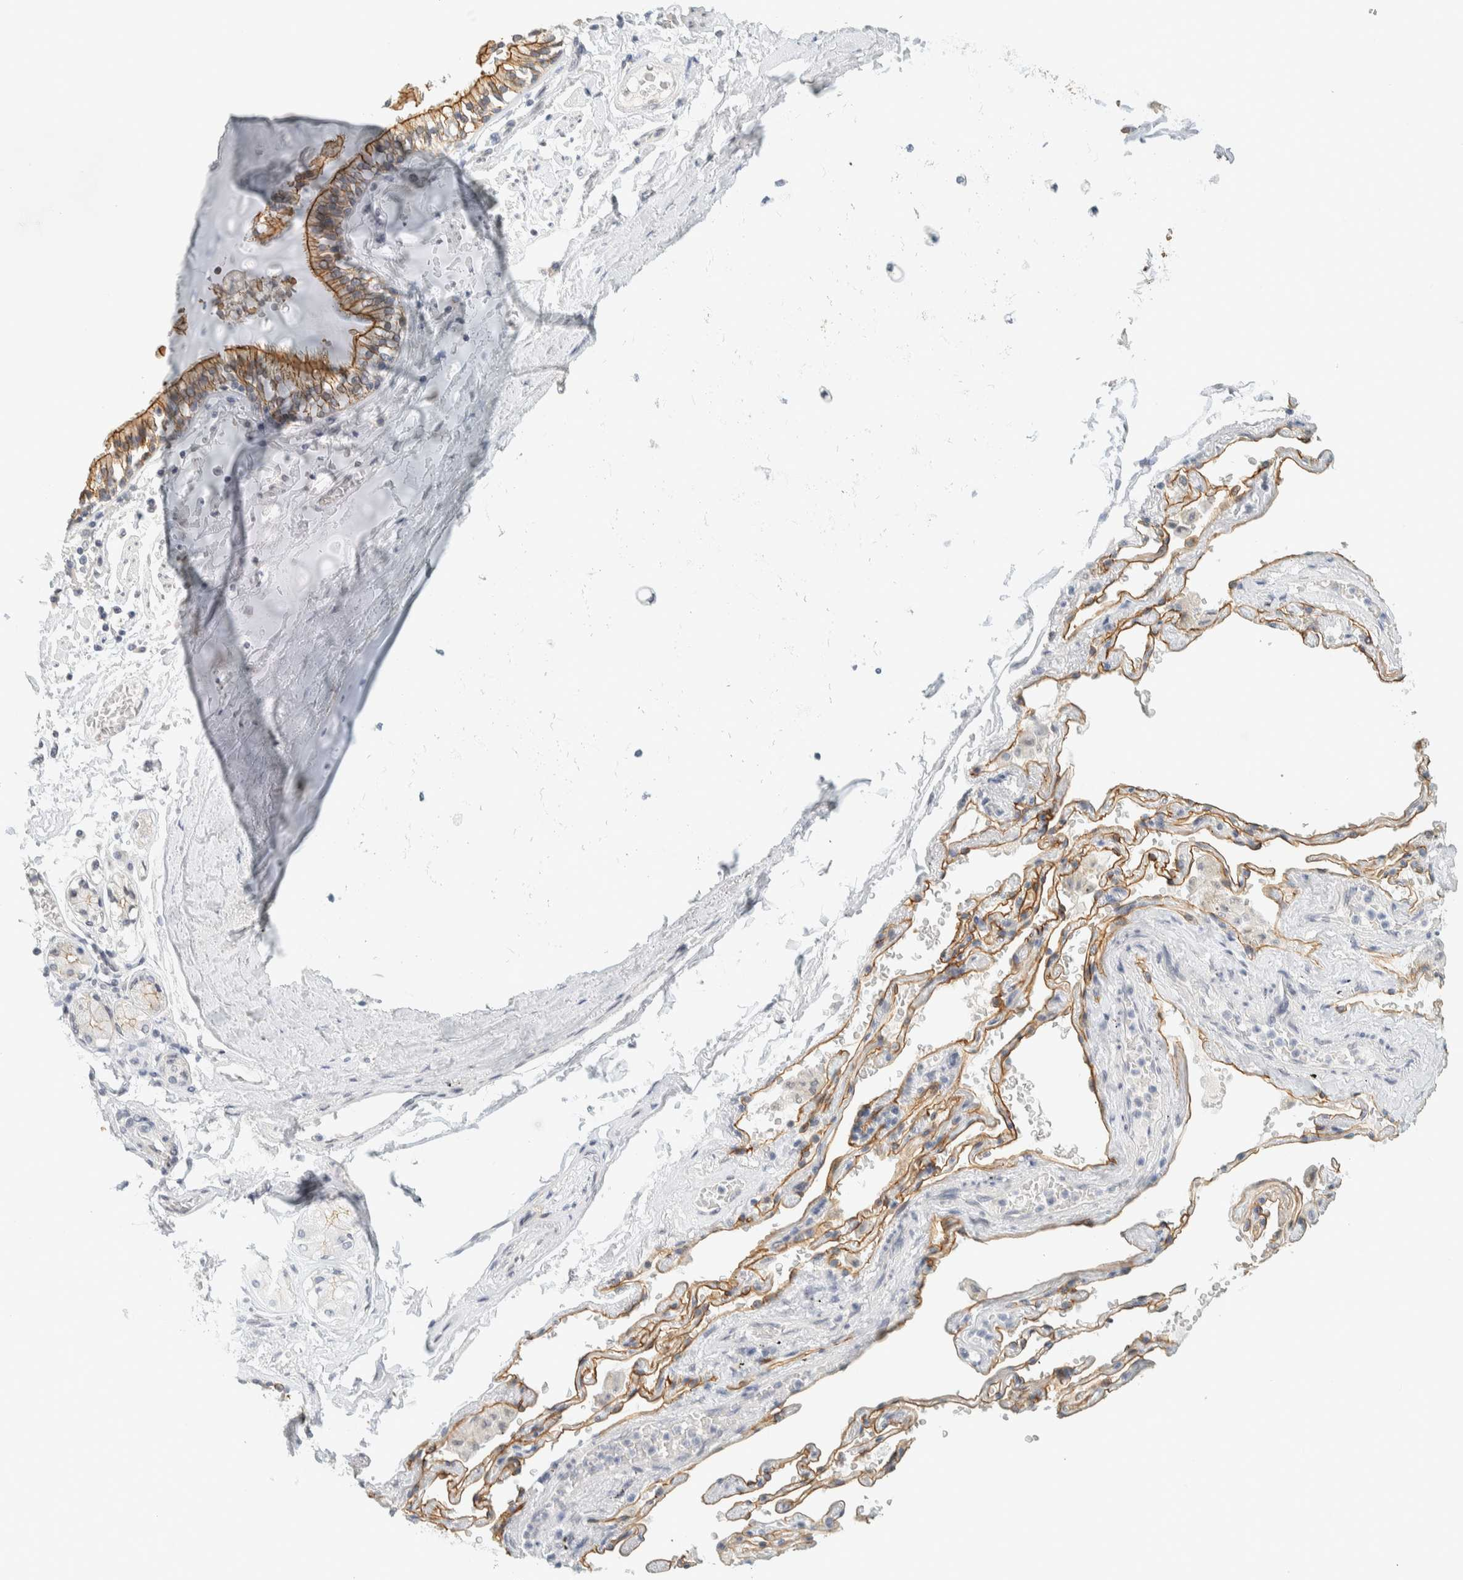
{"staining": {"intensity": "negative", "quantity": "none", "location": "none"}, "tissue": "adipose tissue", "cell_type": "Adipocytes", "image_type": "normal", "snomed": [{"axis": "morphology", "description": "Normal tissue, NOS"}, {"axis": "topography", "description": "Cartilage tissue"}, {"axis": "topography", "description": "Lung"}], "caption": "Histopathology image shows no protein staining in adipocytes of unremarkable adipose tissue.", "gene": "C1QTNF12", "patient": {"sex": "female", "age": 77}}